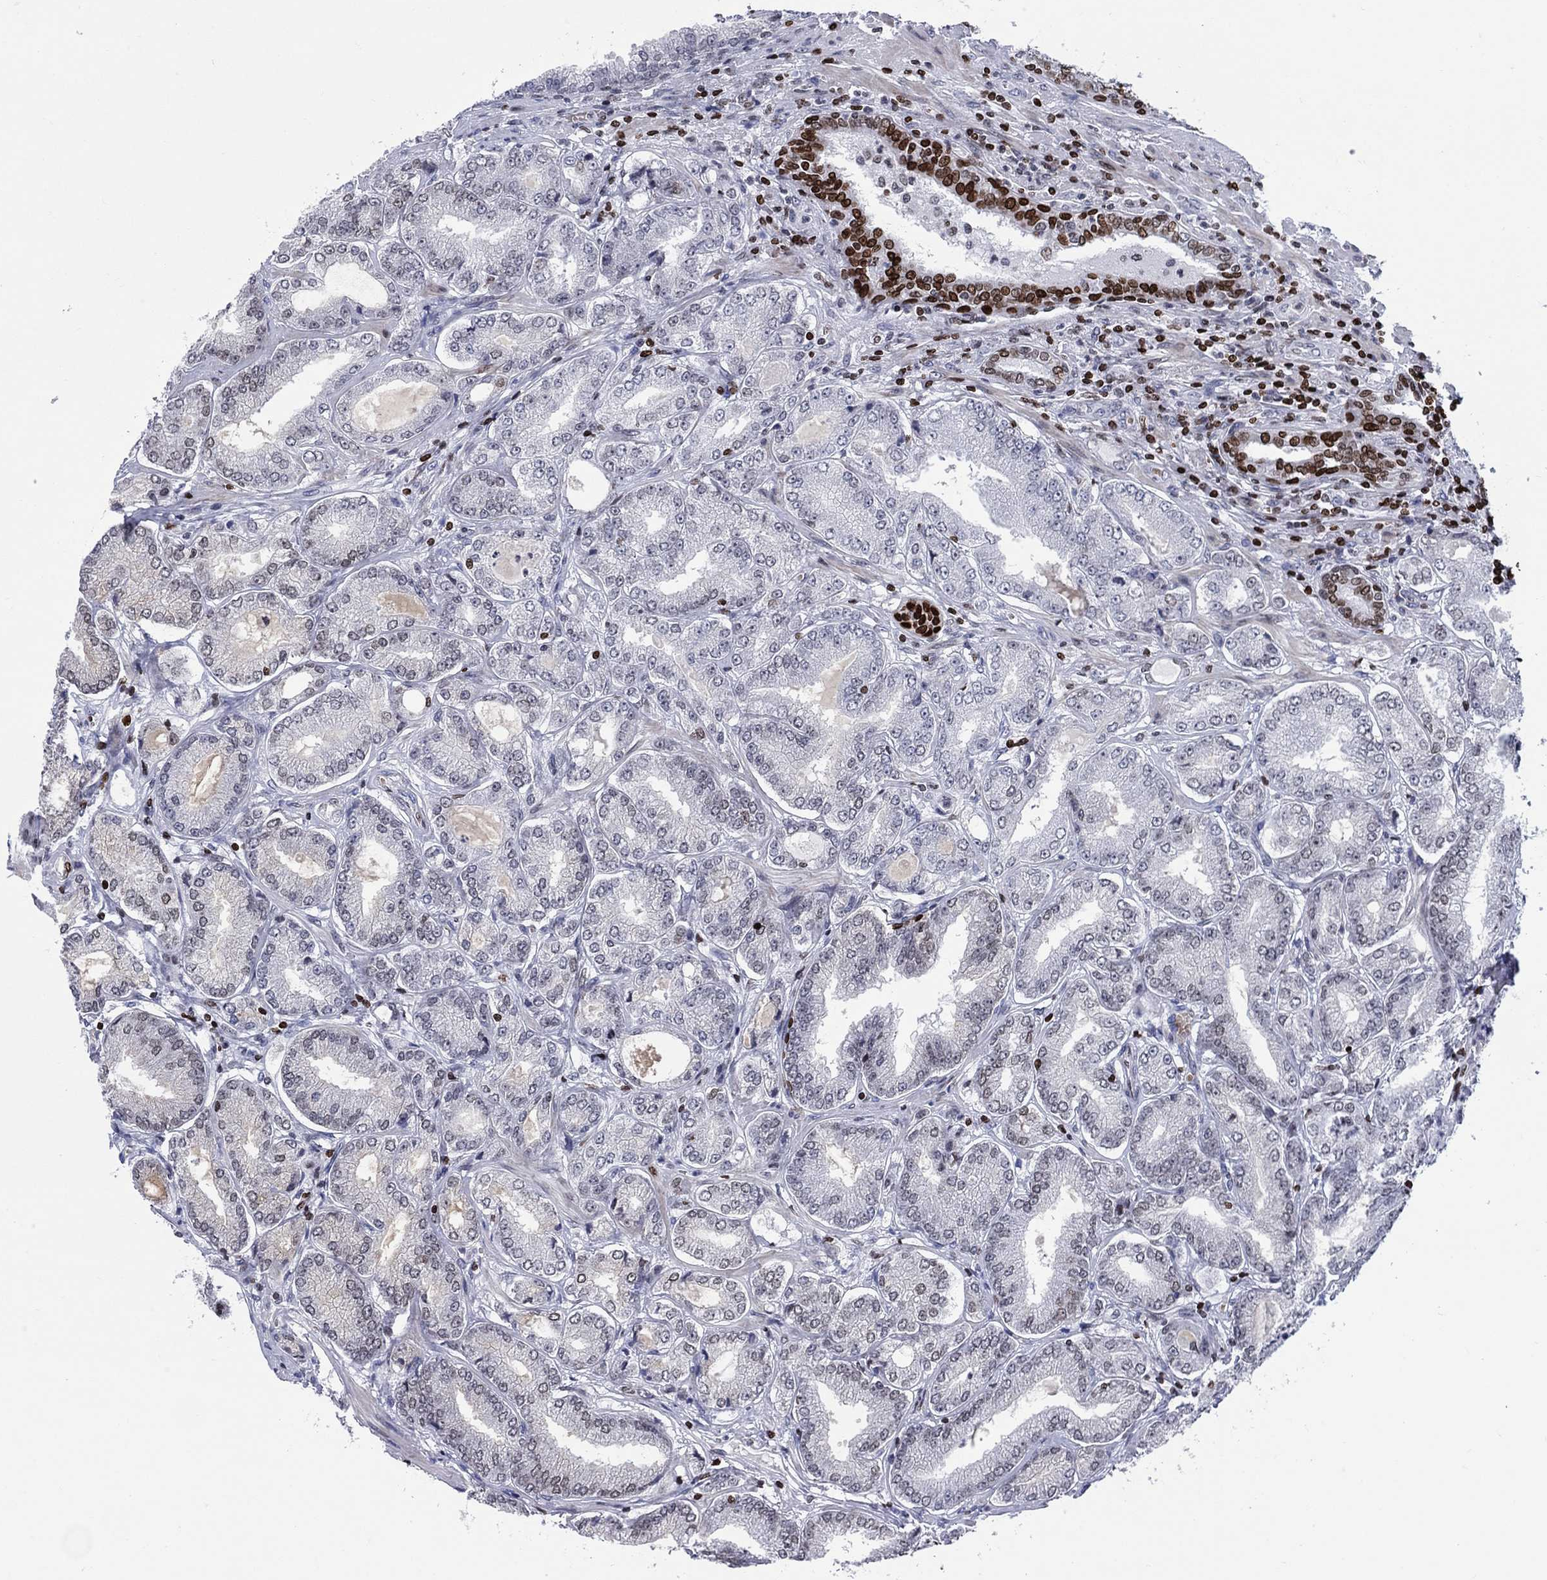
{"staining": {"intensity": "weak", "quantity": "<25%", "location": "nuclear"}, "tissue": "prostate cancer", "cell_type": "Tumor cells", "image_type": "cancer", "snomed": [{"axis": "morphology", "description": "Adenocarcinoma, NOS"}, {"axis": "topography", "description": "Prostate"}], "caption": "Prostate adenocarcinoma stained for a protein using immunohistochemistry (IHC) exhibits no staining tumor cells.", "gene": "HMGA1", "patient": {"sex": "male", "age": 65}}